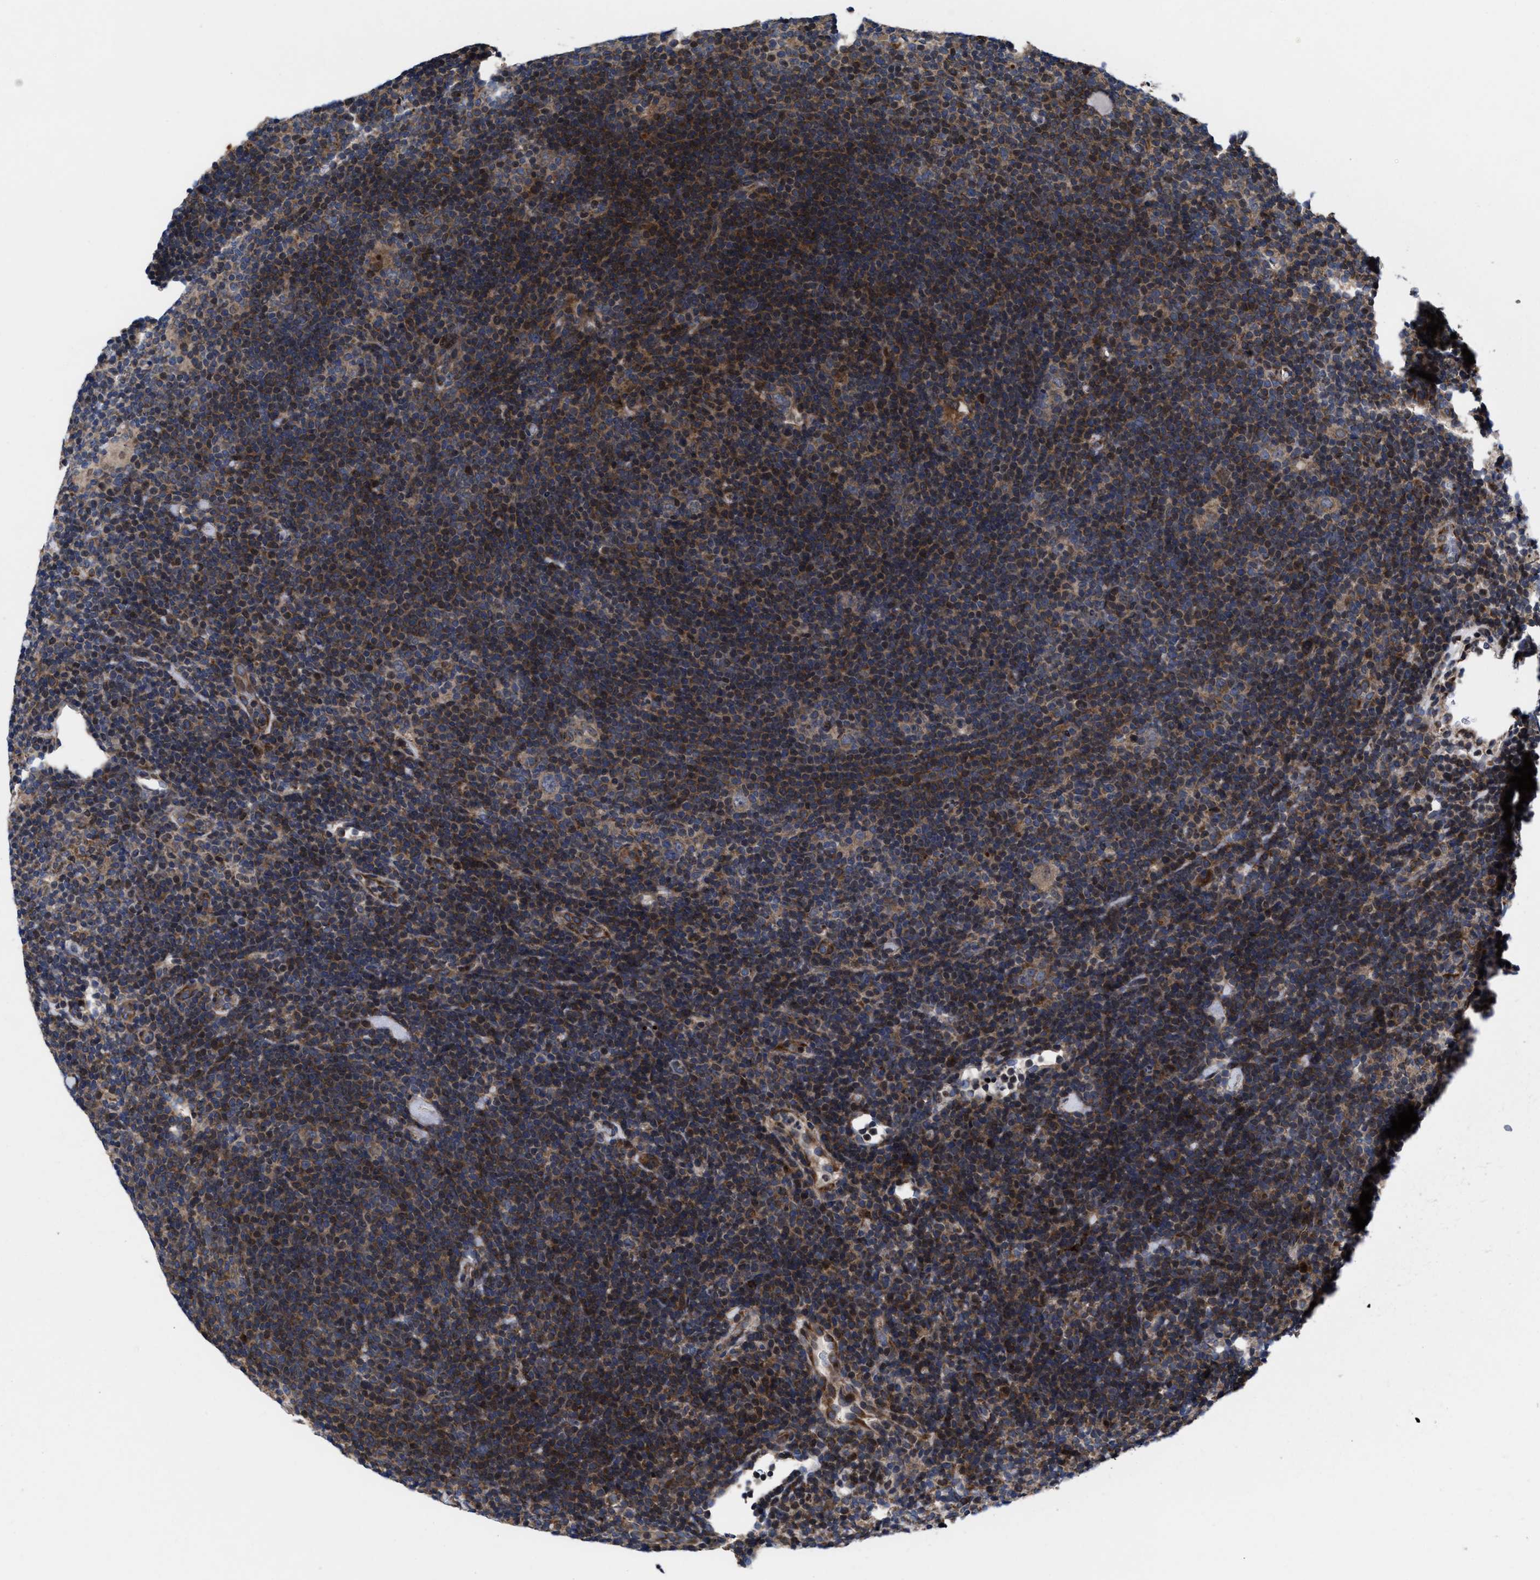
{"staining": {"intensity": "weak", "quantity": ">75%", "location": "cytoplasmic/membranous"}, "tissue": "lymphoma", "cell_type": "Tumor cells", "image_type": "cancer", "snomed": [{"axis": "morphology", "description": "Hodgkin's disease, NOS"}, {"axis": "topography", "description": "Lymph node"}], "caption": "Tumor cells demonstrate low levels of weak cytoplasmic/membranous staining in approximately >75% of cells in human lymphoma.", "gene": "MRPL50", "patient": {"sex": "female", "age": 57}}